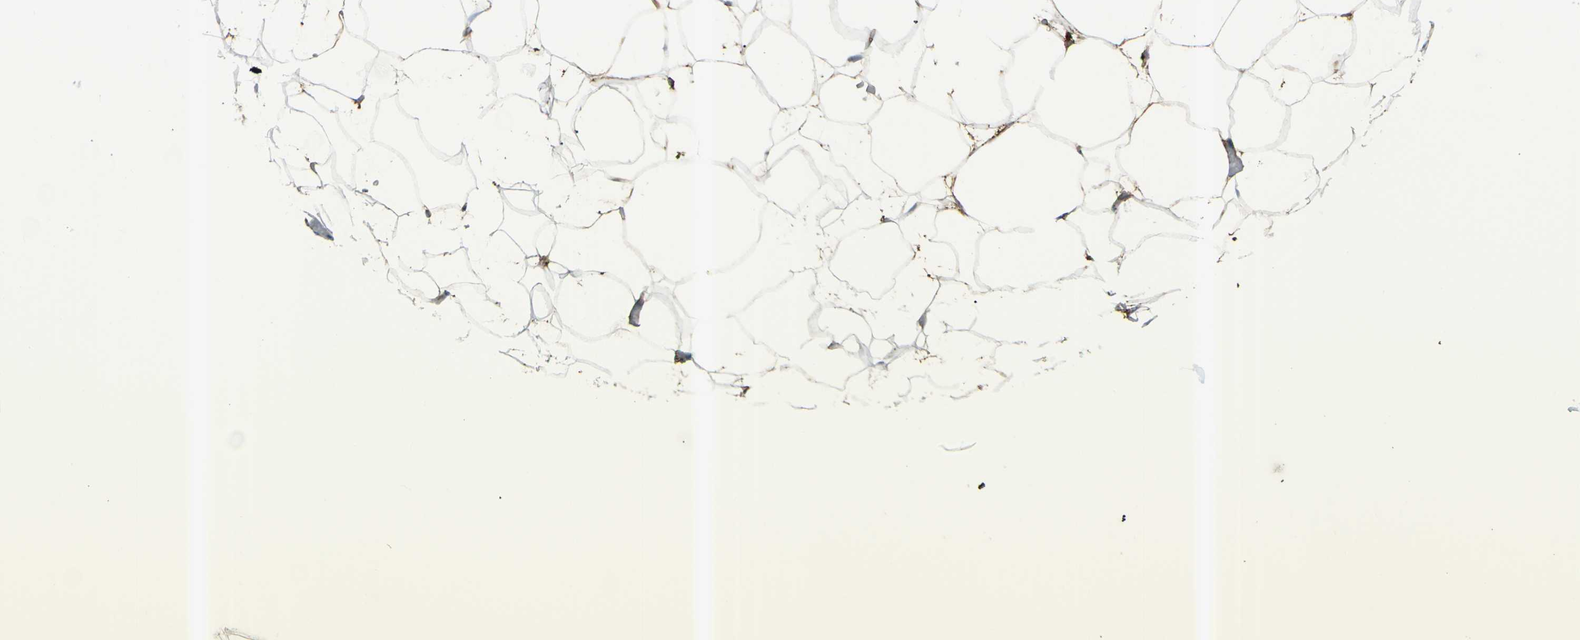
{"staining": {"intensity": "strong", "quantity": ">75%", "location": "cytoplasmic/membranous"}, "tissue": "adipose tissue", "cell_type": "Adipocytes", "image_type": "normal", "snomed": [{"axis": "morphology", "description": "Normal tissue, NOS"}, {"axis": "topography", "description": "Breast"}, {"axis": "topography", "description": "Adipose tissue"}], "caption": "This is an image of IHC staining of unremarkable adipose tissue, which shows strong staining in the cytoplasmic/membranous of adipocytes.", "gene": "GPR34", "patient": {"sex": "female", "age": 25}}